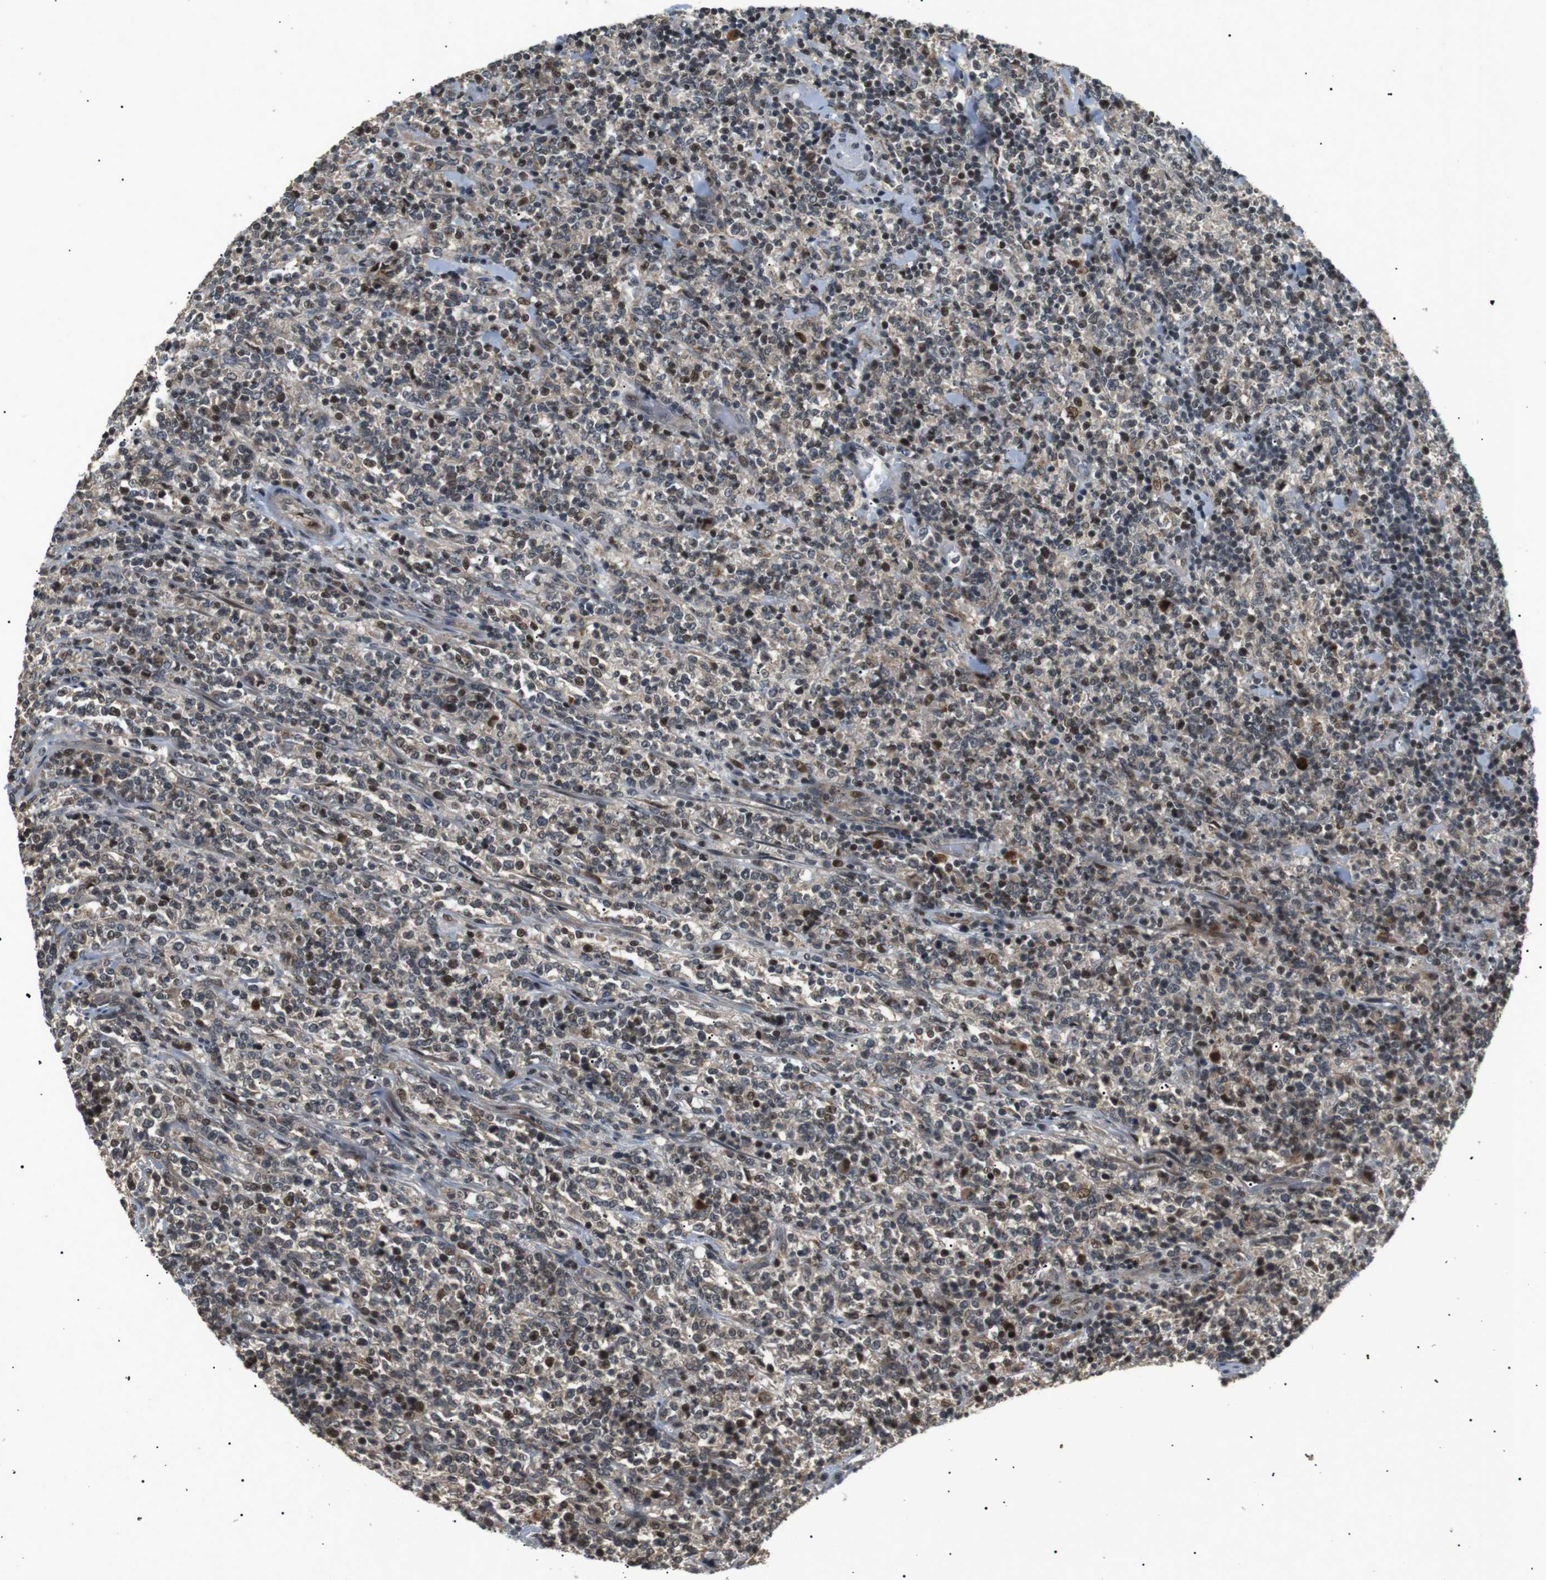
{"staining": {"intensity": "weak", "quantity": "<25%", "location": "nuclear"}, "tissue": "lymphoma", "cell_type": "Tumor cells", "image_type": "cancer", "snomed": [{"axis": "morphology", "description": "Malignant lymphoma, non-Hodgkin's type, High grade"}, {"axis": "topography", "description": "Soft tissue"}], "caption": "Histopathology image shows no protein expression in tumor cells of malignant lymphoma, non-Hodgkin's type (high-grade) tissue. The staining is performed using DAB brown chromogen with nuclei counter-stained in using hematoxylin.", "gene": "HSPA13", "patient": {"sex": "male", "age": 18}}